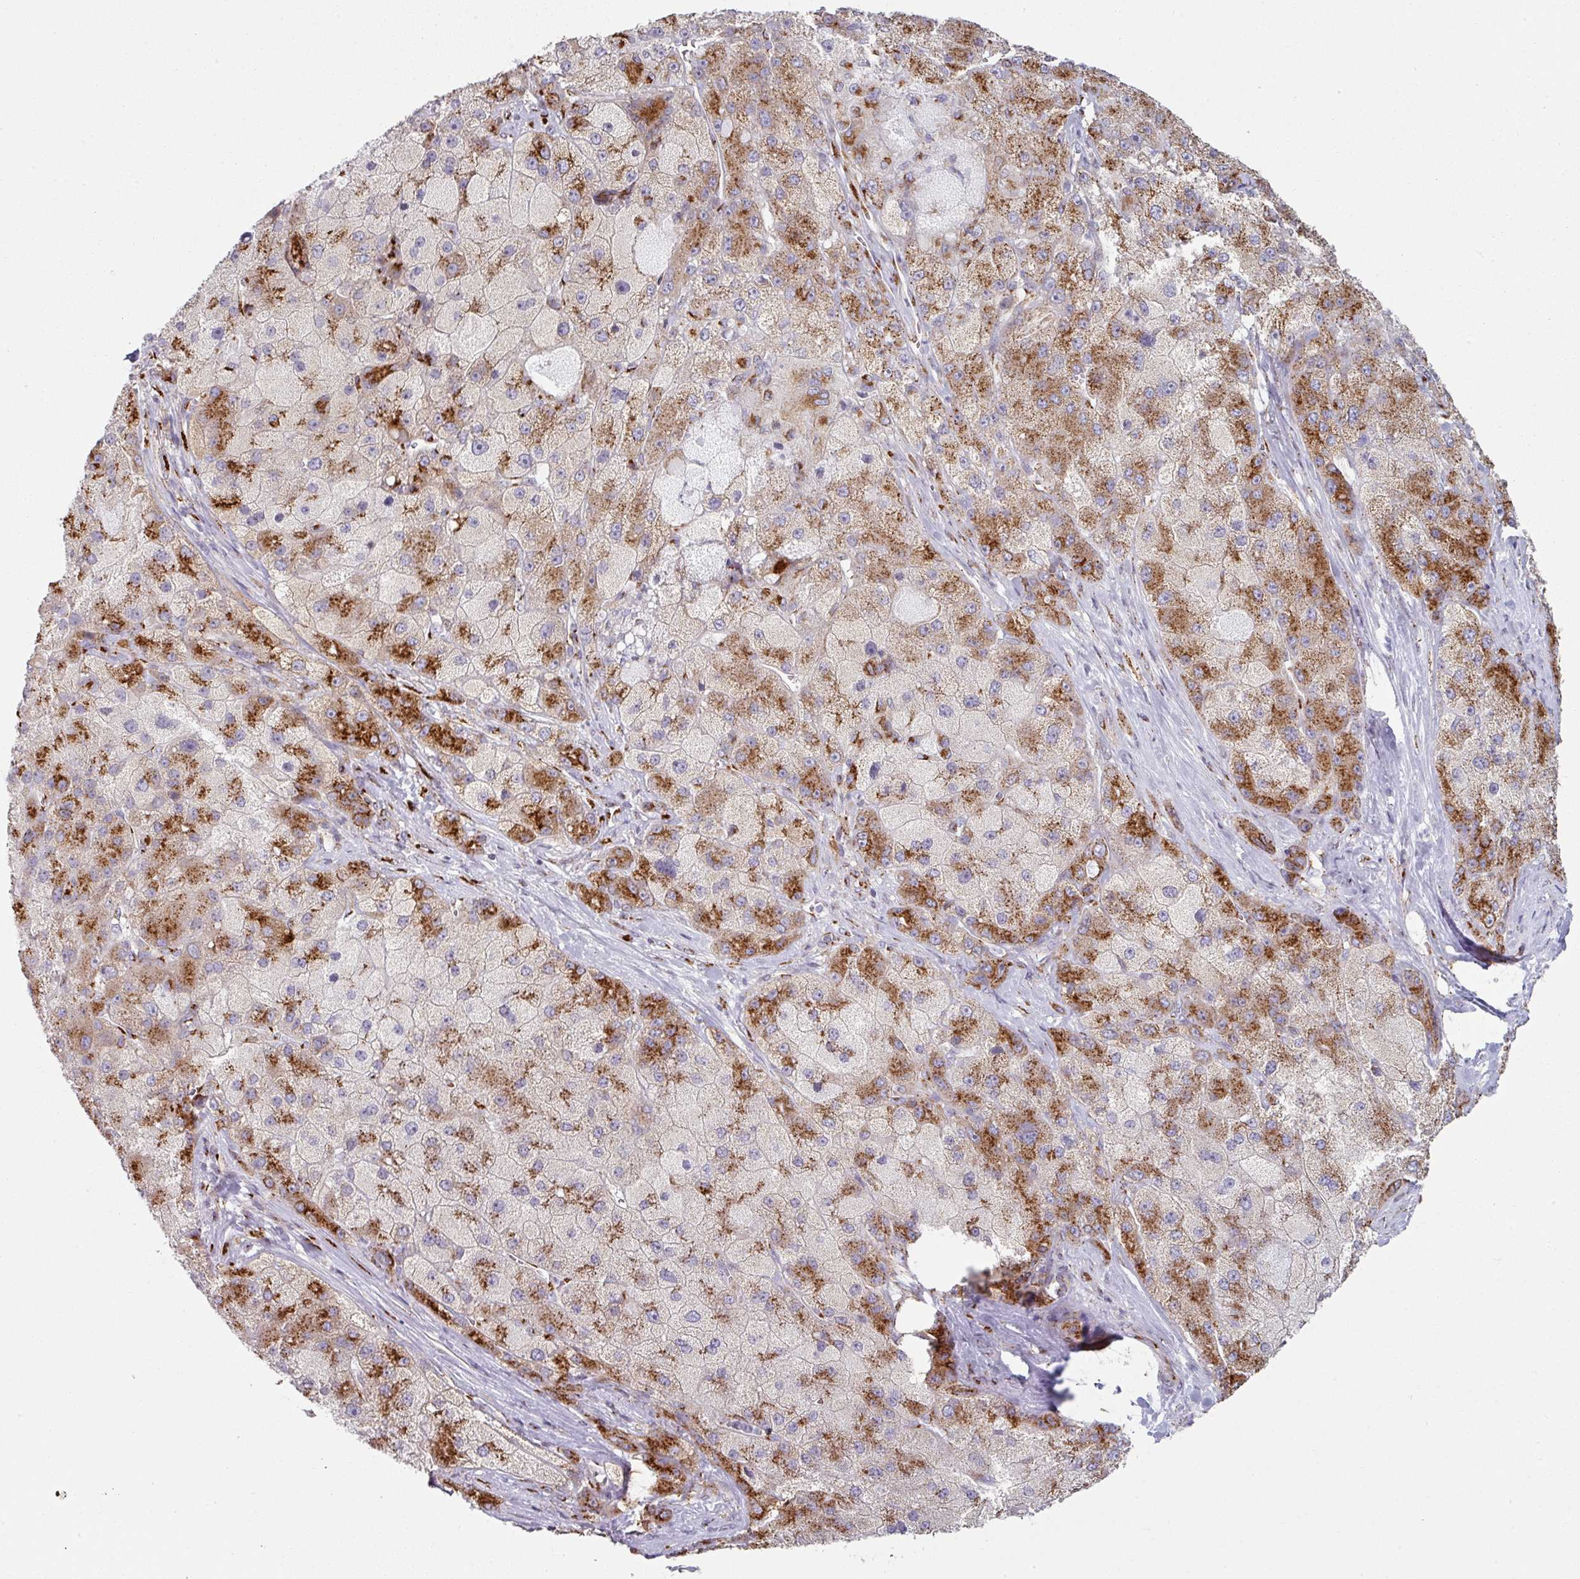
{"staining": {"intensity": "strong", "quantity": "25%-75%", "location": "cytoplasmic/membranous"}, "tissue": "liver cancer", "cell_type": "Tumor cells", "image_type": "cancer", "snomed": [{"axis": "morphology", "description": "Carcinoma, Hepatocellular, NOS"}, {"axis": "topography", "description": "Liver"}], "caption": "Protein positivity by immunohistochemistry (IHC) shows strong cytoplasmic/membranous expression in about 25%-75% of tumor cells in liver cancer (hepatocellular carcinoma).", "gene": "CCDC85B", "patient": {"sex": "male", "age": 67}}